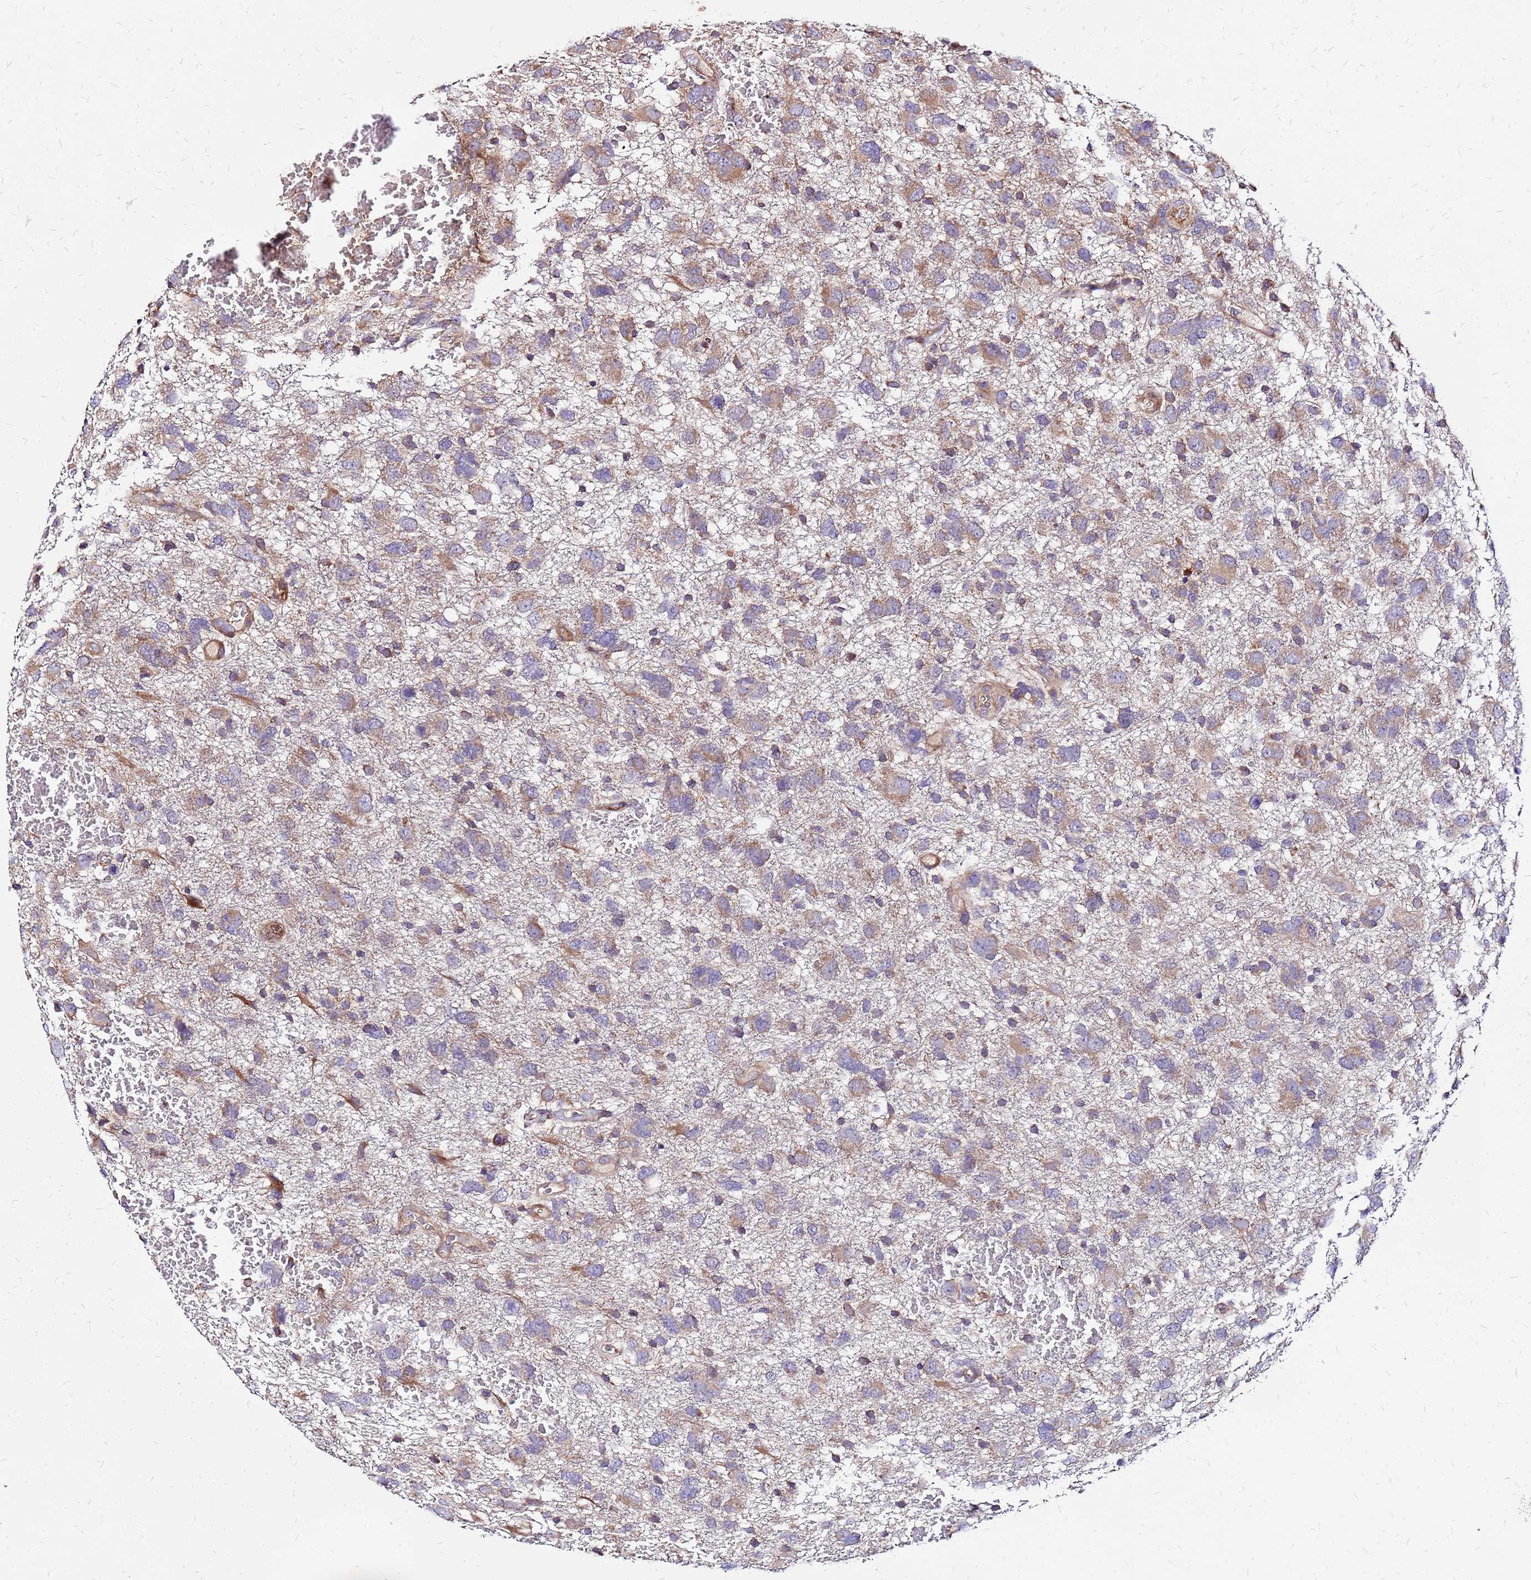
{"staining": {"intensity": "moderate", "quantity": ">75%", "location": "cytoplasmic/membranous"}, "tissue": "glioma", "cell_type": "Tumor cells", "image_type": "cancer", "snomed": [{"axis": "morphology", "description": "Glioma, malignant, High grade"}, {"axis": "topography", "description": "Brain"}], "caption": "Tumor cells show medium levels of moderate cytoplasmic/membranous positivity in about >75% of cells in human glioma. (DAB (3,3'-diaminobenzidine) IHC, brown staining for protein, blue staining for nuclei).", "gene": "VMO1", "patient": {"sex": "male", "age": 61}}